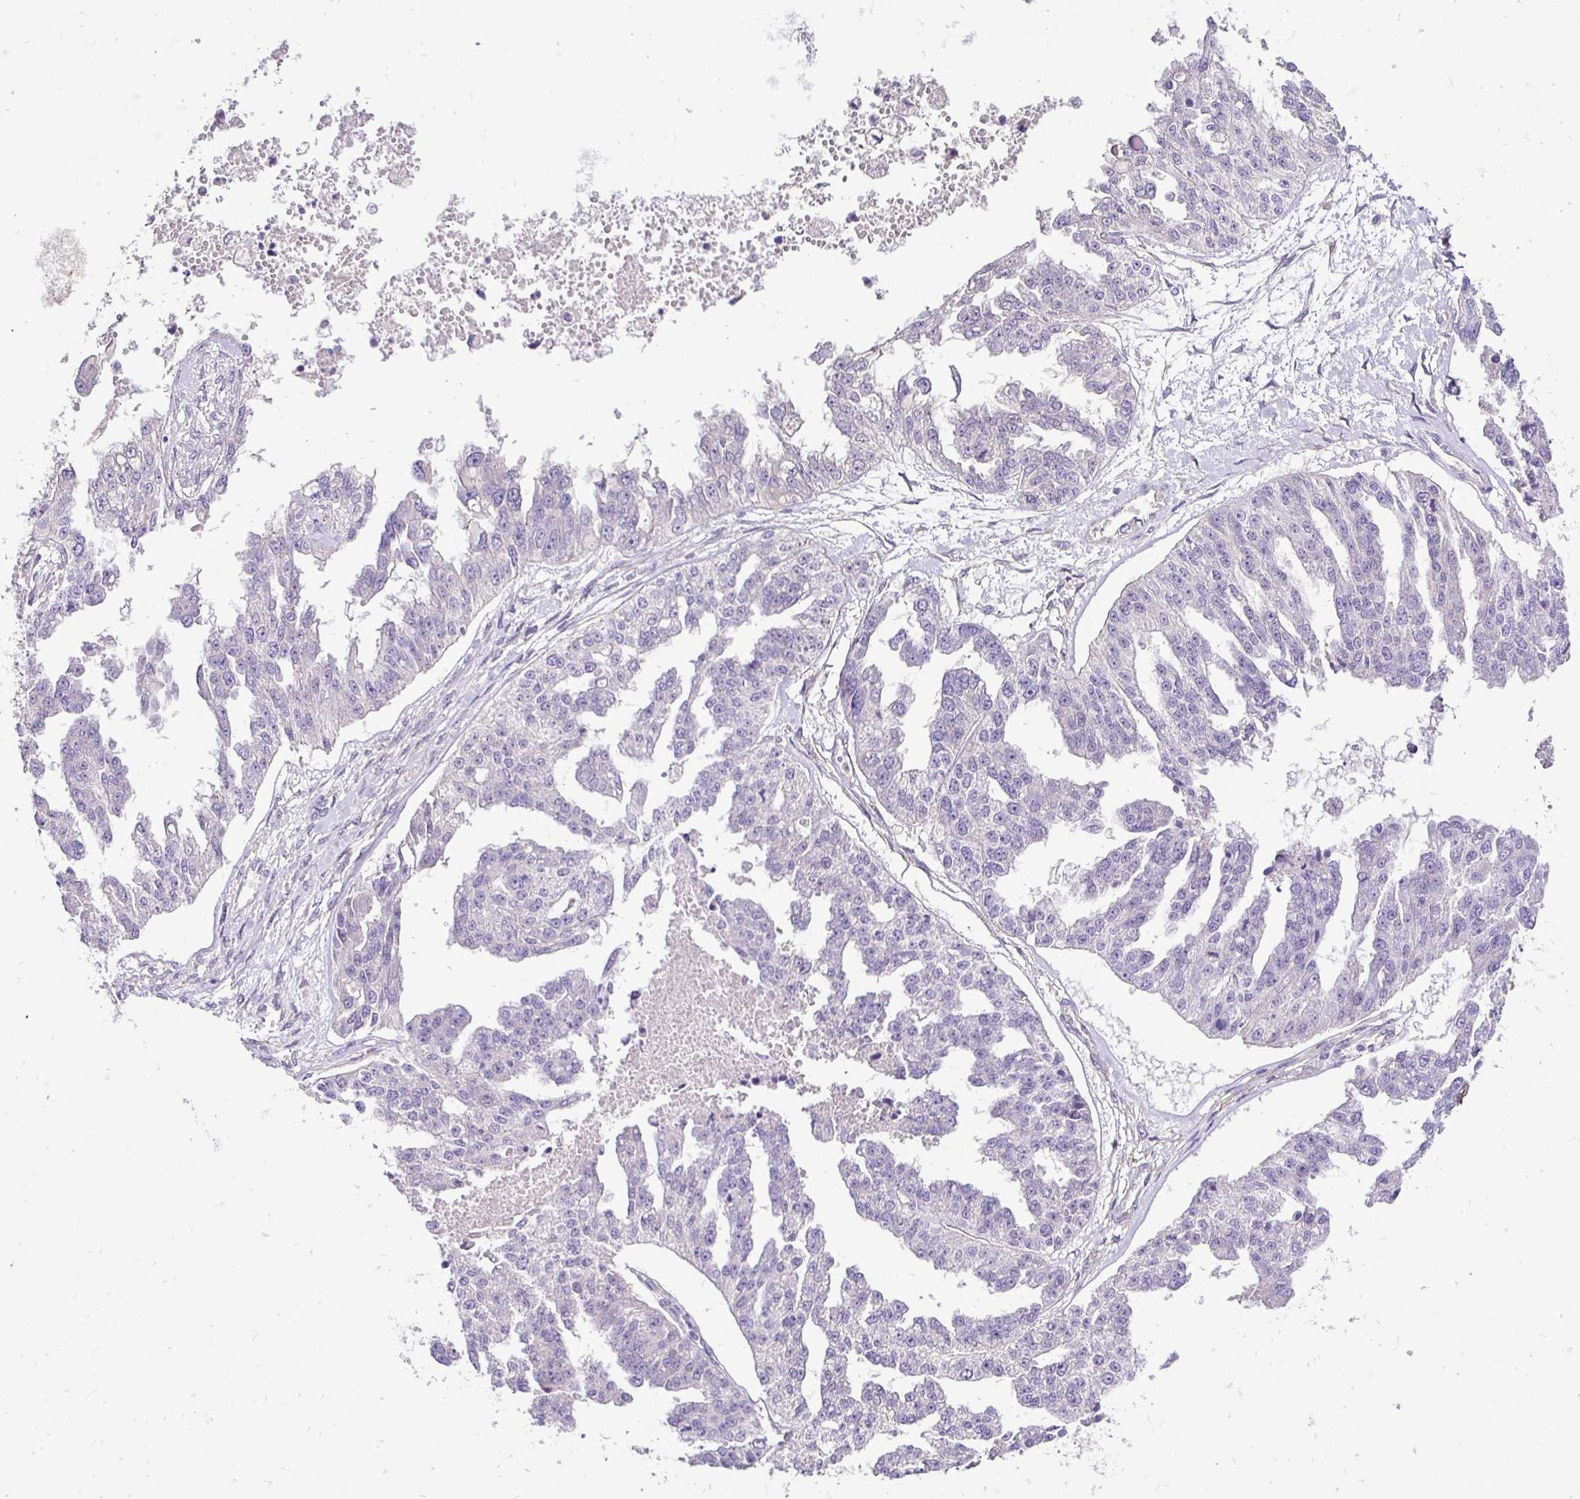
{"staining": {"intensity": "negative", "quantity": "none", "location": "none"}, "tissue": "ovarian cancer", "cell_type": "Tumor cells", "image_type": "cancer", "snomed": [{"axis": "morphology", "description": "Cystadenocarcinoma, serous, NOS"}, {"axis": "topography", "description": "Ovary"}], "caption": "A photomicrograph of serous cystadenocarcinoma (ovarian) stained for a protein exhibits no brown staining in tumor cells.", "gene": "SLC9A1", "patient": {"sex": "female", "age": 58}}